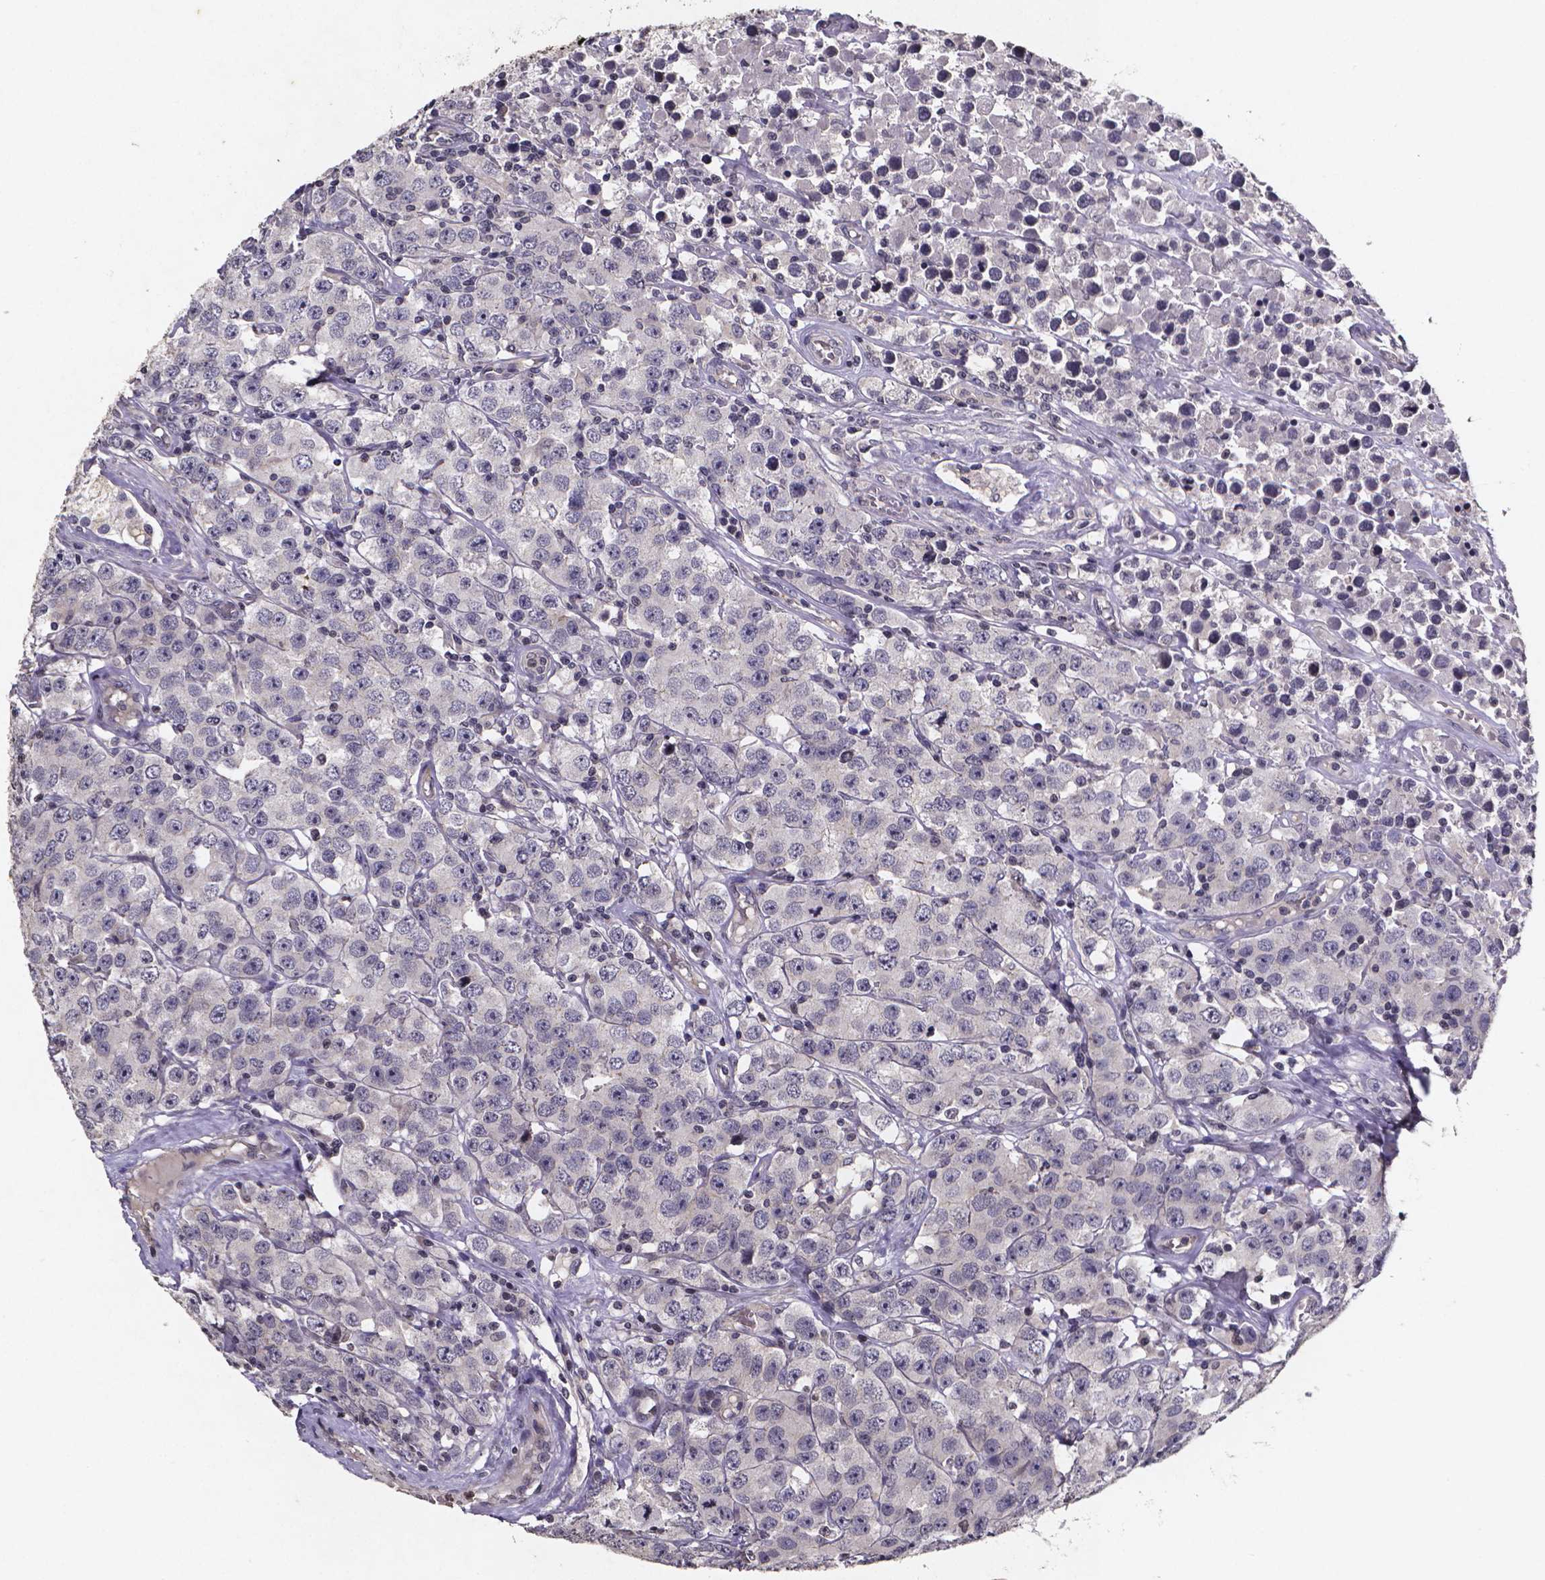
{"staining": {"intensity": "negative", "quantity": "none", "location": "none"}, "tissue": "testis cancer", "cell_type": "Tumor cells", "image_type": "cancer", "snomed": [{"axis": "morphology", "description": "Seminoma, NOS"}, {"axis": "topography", "description": "Testis"}], "caption": "Testis cancer (seminoma) stained for a protein using immunohistochemistry (IHC) demonstrates no staining tumor cells.", "gene": "TP73", "patient": {"sex": "male", "age": 52}}